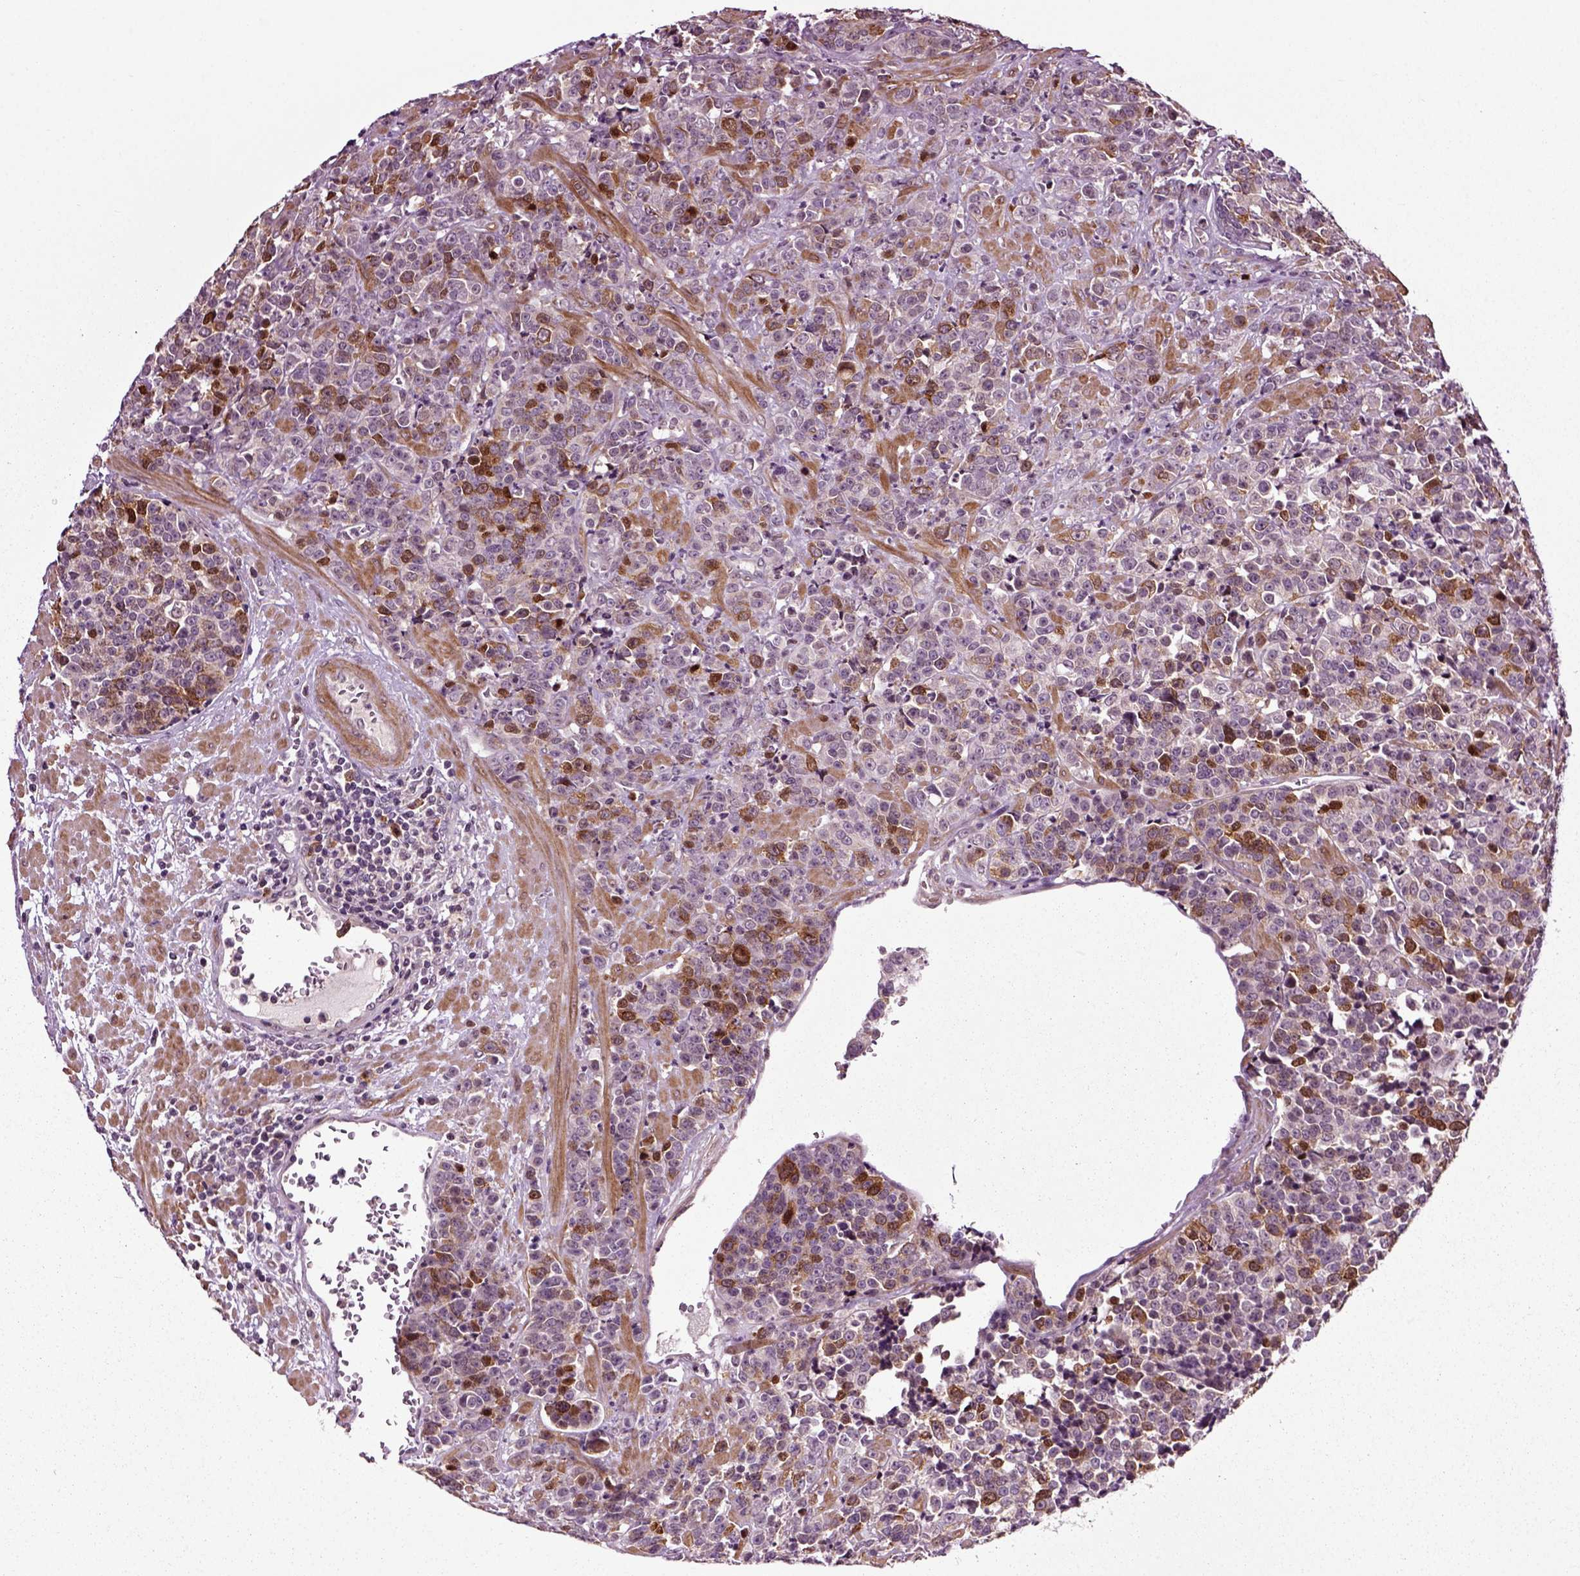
{"staining": {"intensity": "moderate", "quantity": "<25%", "location": "cytoplasmic/membranous"}, "tissue": "prostate cancer", "cell_type": "Tumor cells", "image_type": "cancer", "snomed": [{"axis": "morphology", "description": "Adenocarcinoma, NOS"}, {"axis": "topography", "description": "Prostate"}], "caption": "Prostate cancer stained with IHC exhibits moderate cytoplasmic/membranous staining in approximately <25% of tumor cells.", "gene": "KNSTRN", "patient": {"sex": "male", "age": 67}}